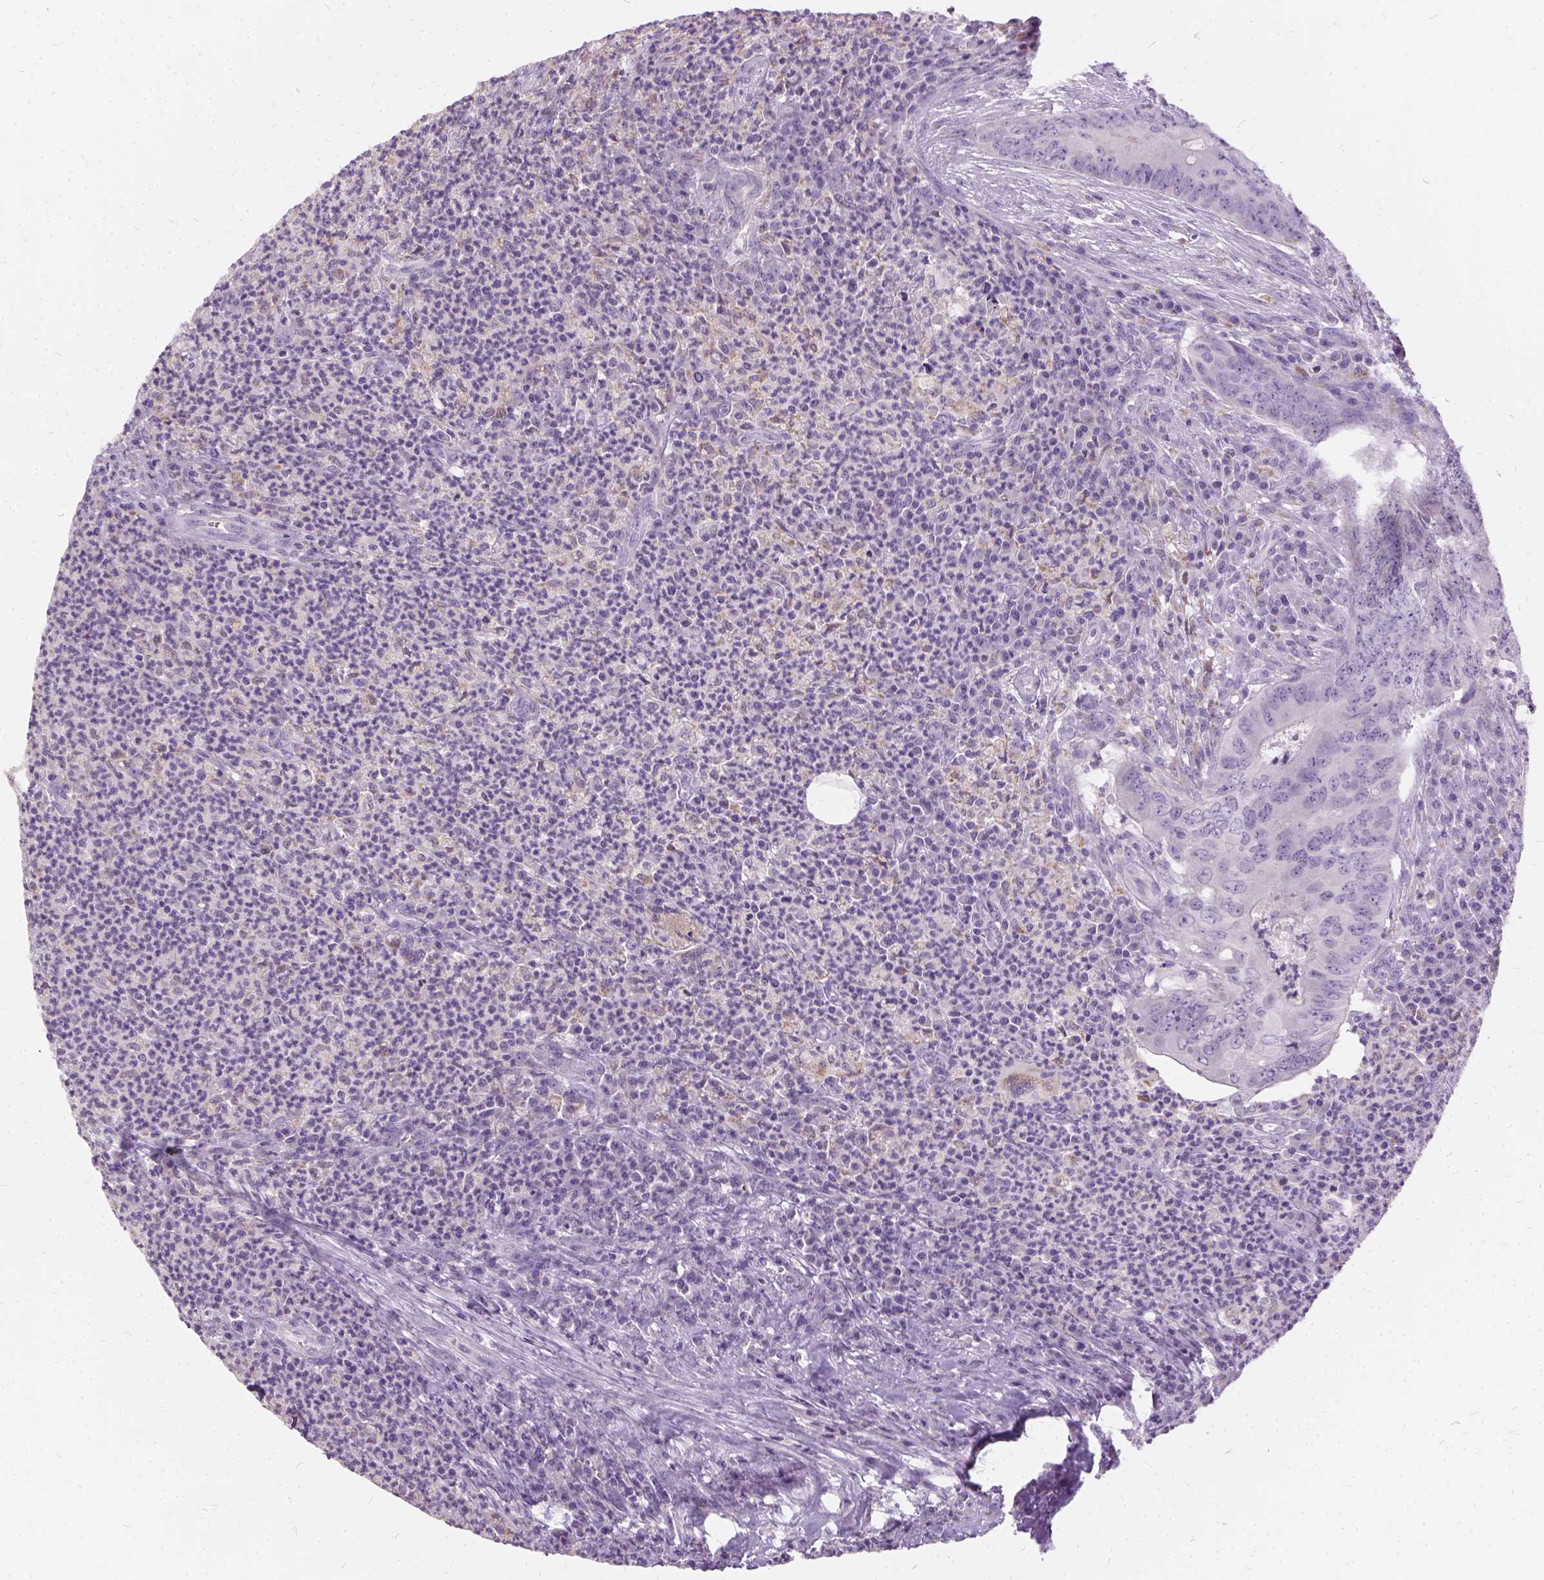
{"staining": {"intensity": "negative", "quantity": "none", "location": "none"}, "tissue": "colorectal cancer", "cell_type": "Tumor cells", "image_type": "cancer", "snomed": [{"axis": "morphology", "description": "Adenocarcinoma, NOS"}, {"axis": "topography", "description": "Colon"}], "caption": "Immunohistochemical staining of colorectal cancer demonstrates no significant staining in tumor cells.", "gene": "FDX1", "patient": {"sex": "female", "age": 74}}